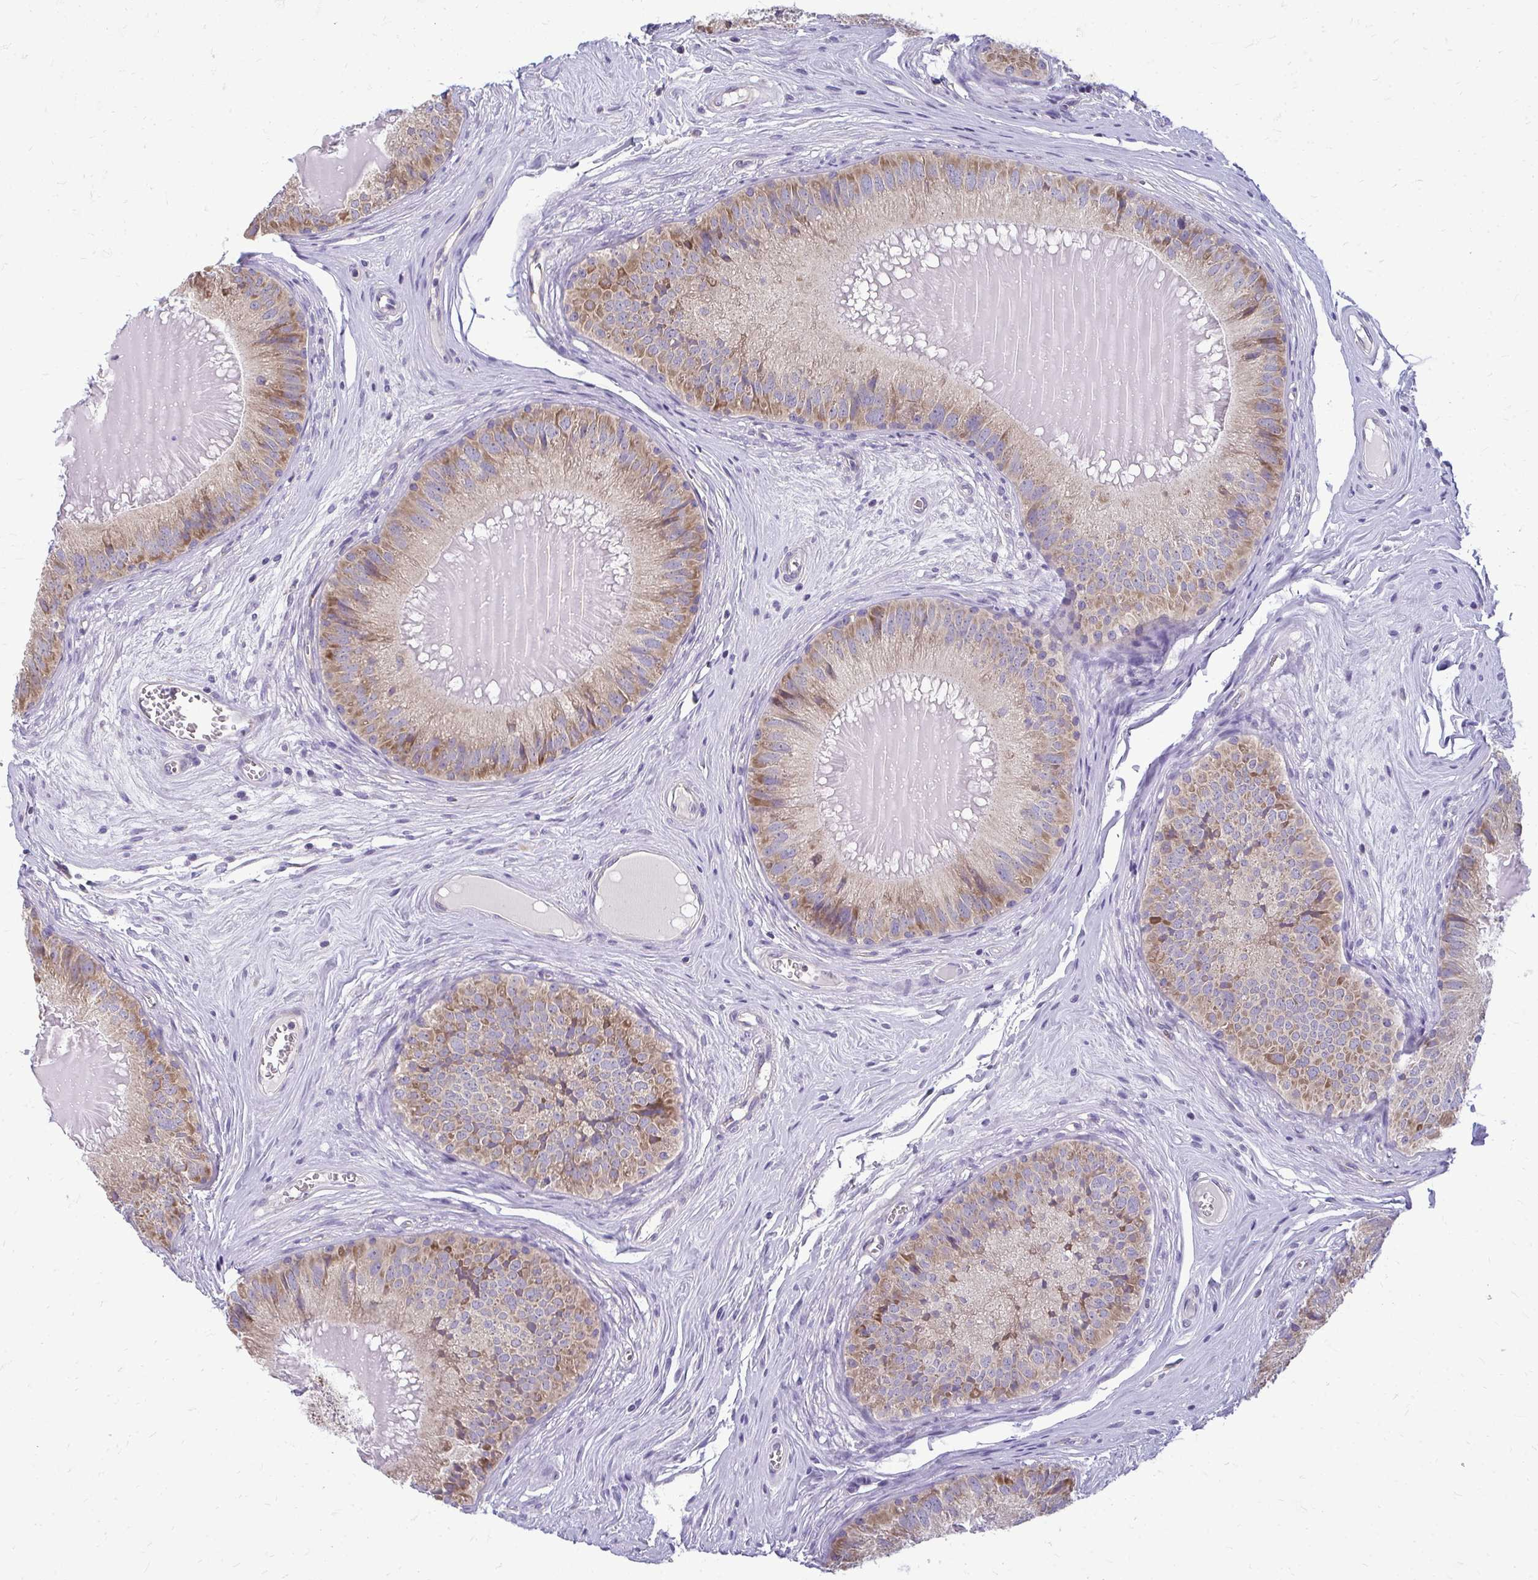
{"staining": {"intensity": "moderate", "quantity": "25%-75%", "location": "cytoplasmic/membranous"}, "tissue": "epididymis", "cell_type": "Glandular cells", "image_type": "normal", "snomed": [{"axis": "morphology", "description": "Normal tissue, NOS"}, {"axis": "topography", "description": "Epididymis, spermatic cord, NOS"}], "caption": "Unremarkable epididymis demonstrates moderate cytoplasmic/membranous positivity in about 25%-75% of glandular cells.", "gene": "RPLP2", "patient": {"sex": "male", "age": 39}}